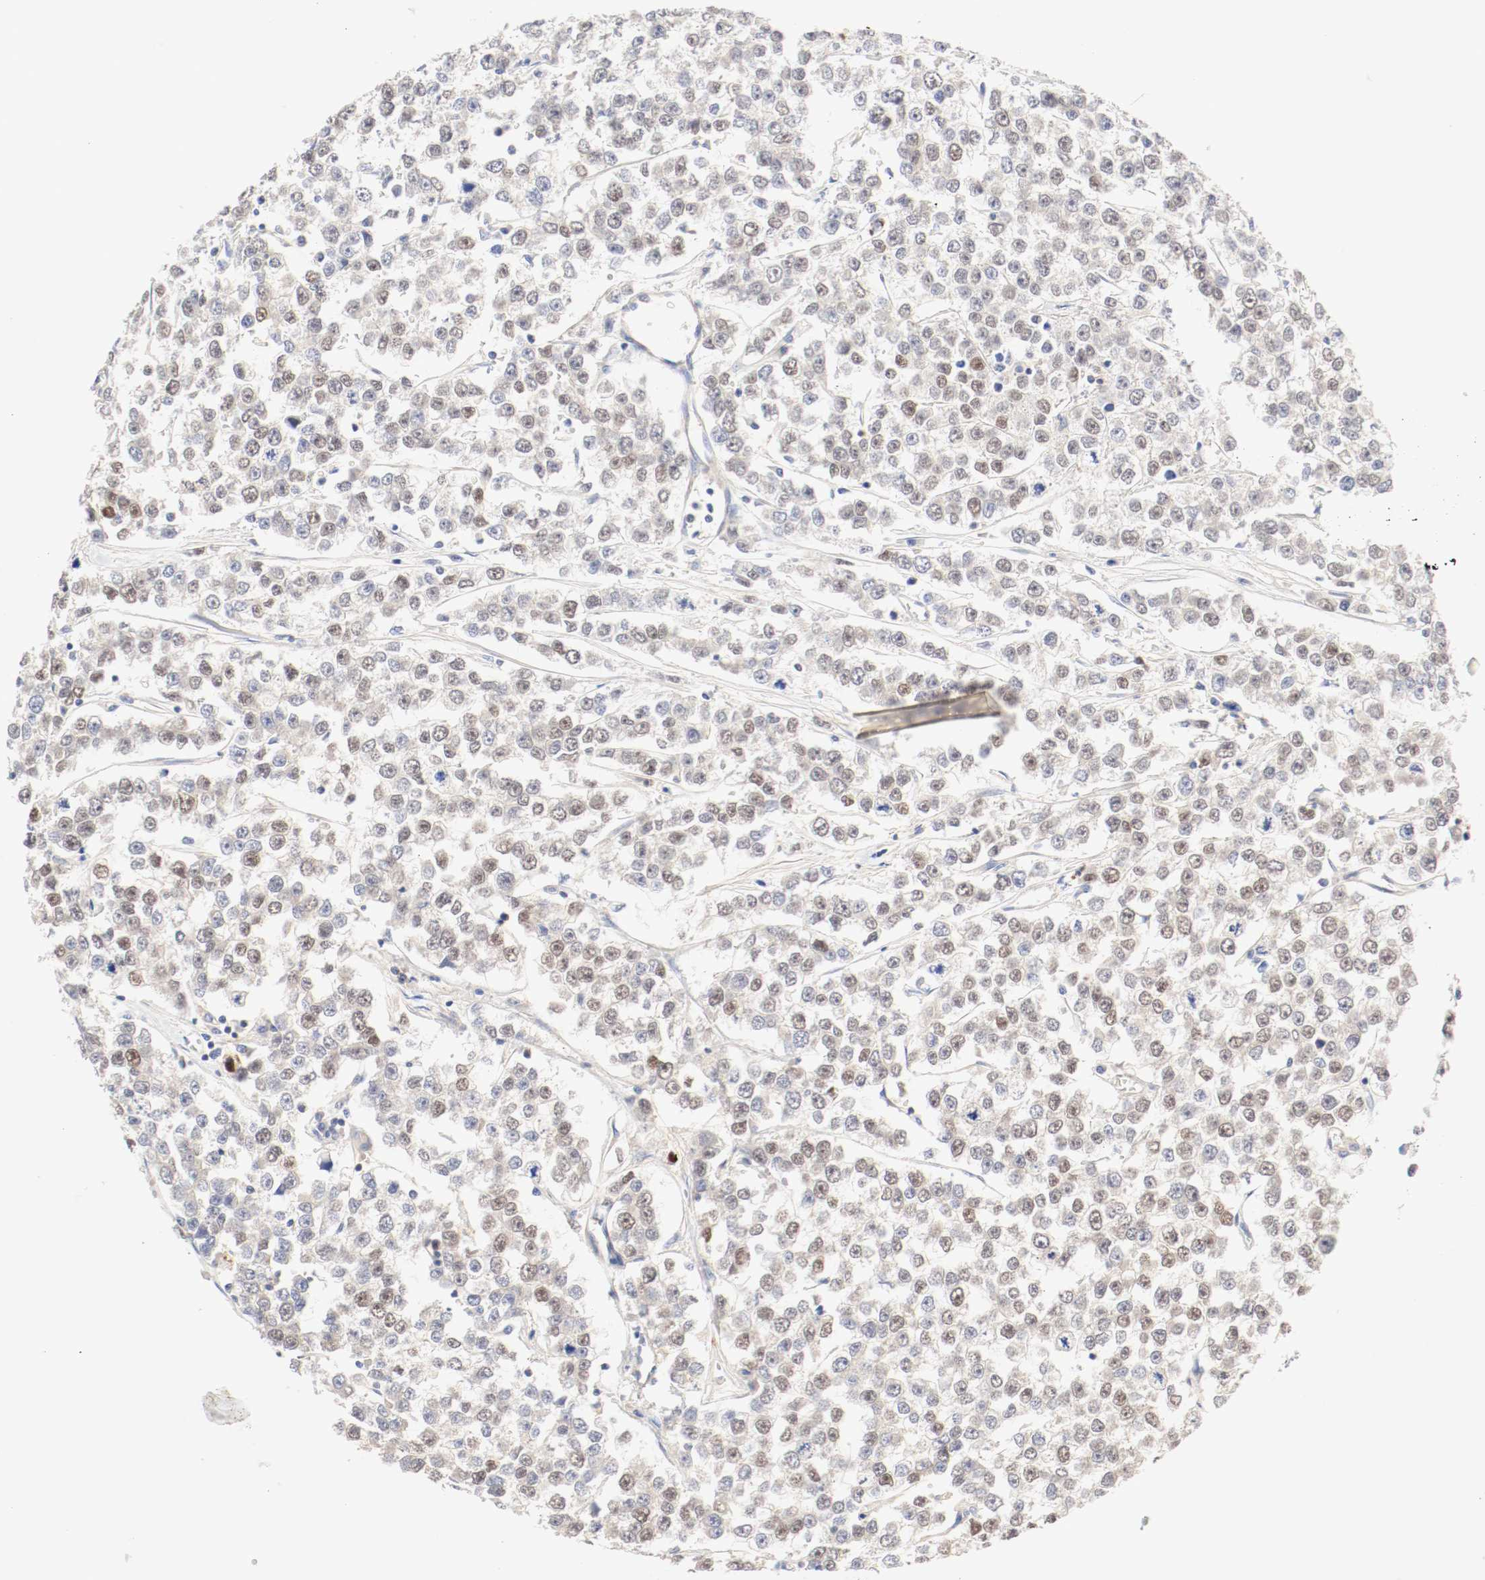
{"staining": {"intensity": "moderate", "quantity": ">75%", "location": "cytoplasmic/membranous,nuclear"}, "tissue": "testis cancer", "cell_type": "Tumor cells", "image_type": "cancer", "snomed": [{"axis": "morphology", "description": "Seminoma, NOS"}, {"axis": "morphology", "description": "Carcinoma, Embryonal, NOS"}, {"axis": "topography", "description": "Testis"}], "caption": "Embryonal carcinoma (testis) stained with DAB IHC reveals medium levels of moderate cytoplasmic/membranous and nuclear expression in approximately >75% of tumor cells.", "gene": "GIT1", "patient": {"sex": "male", "age": 52}}